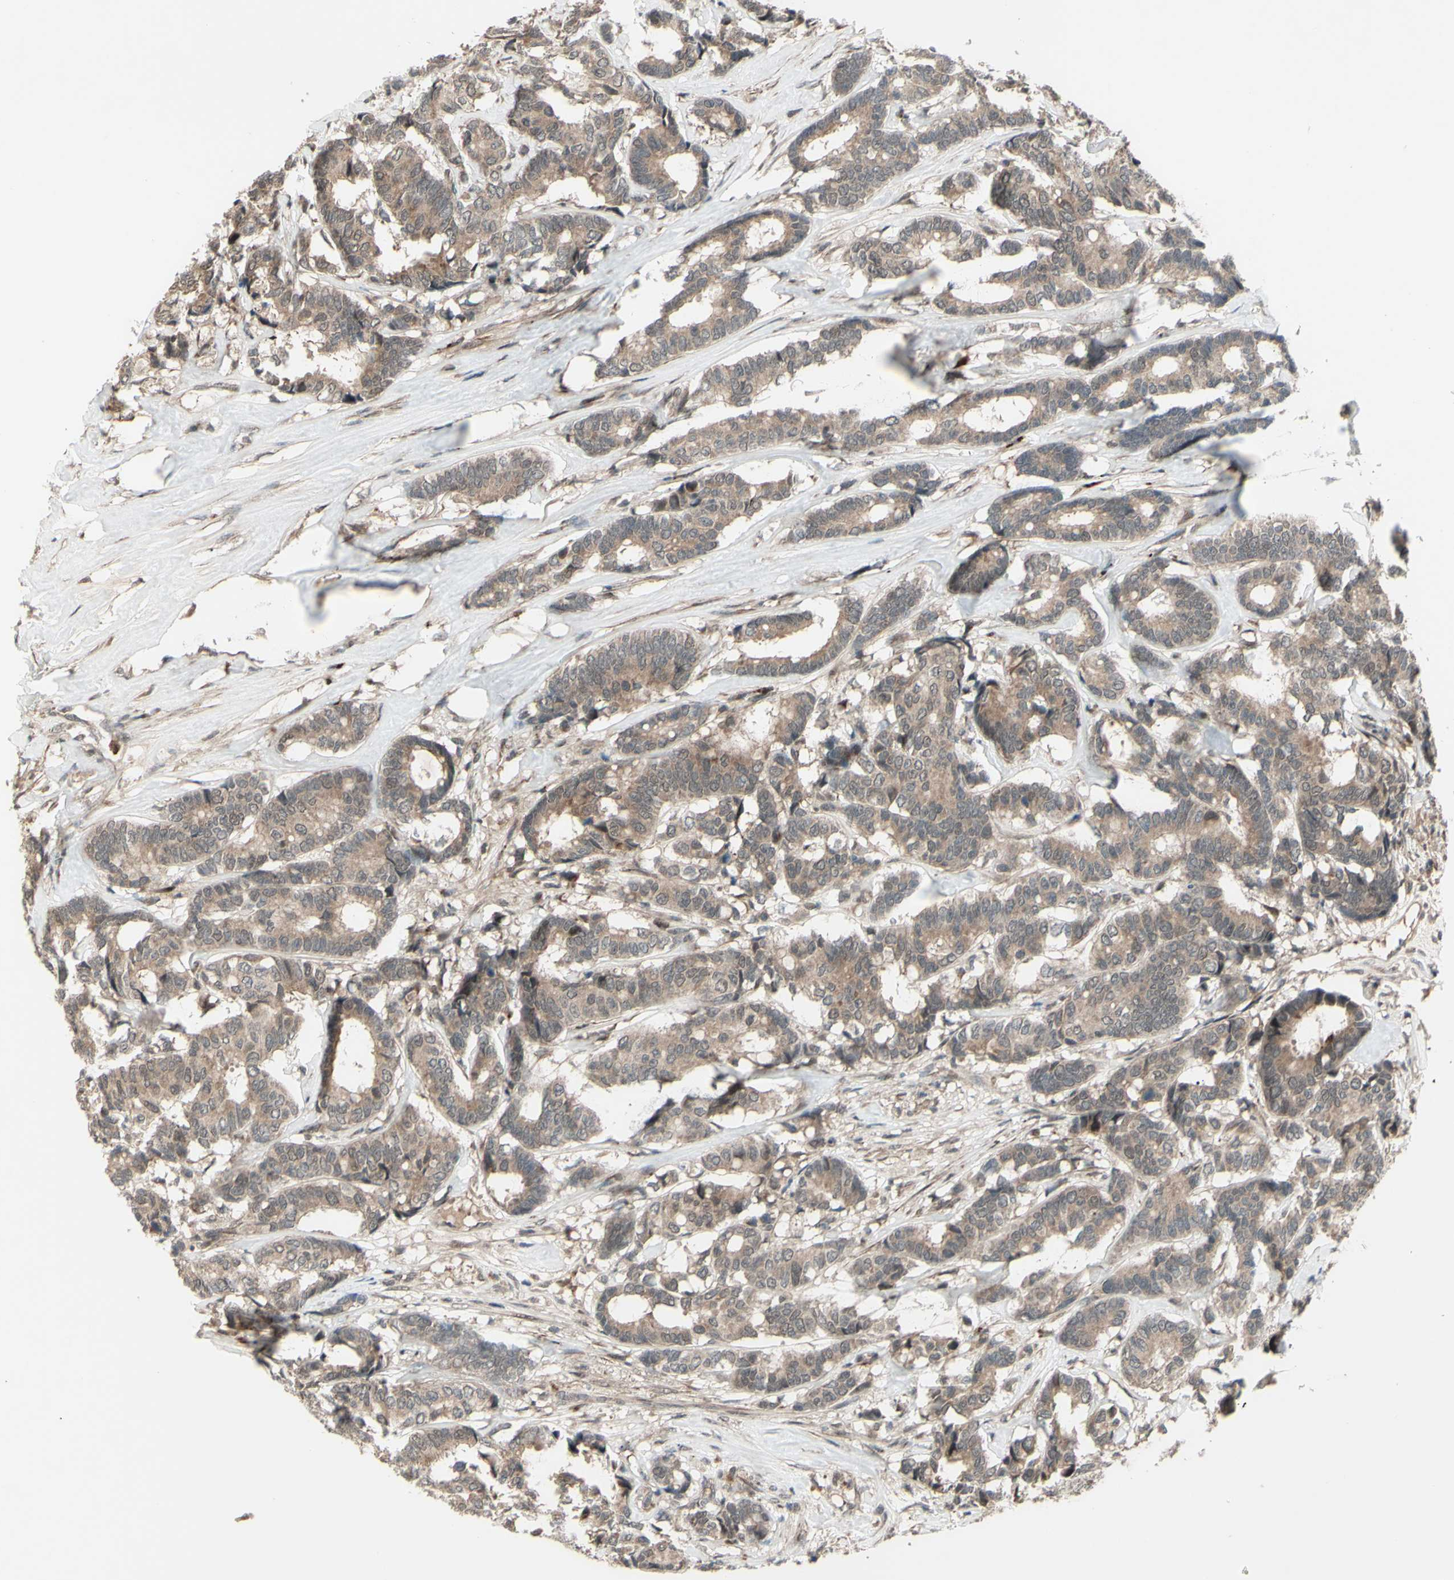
{"staining": {"intensity": "moderate", "quantity": ">75%", "location": "cytoplasmic/membranous"}, "tissue": "breast cancer", "cell_type": "Tumor cells", "image_type": "cancer", "snomed": [{"axis": "morphology", "description": "Duct carcinoma"}, {"axis": "topography", "description": "Breast"}], "caption": "Immunohistochemical staining of human breast invasive ductal carcinoma demonstrates medium levels of moderate cytoplasmic/membranous protein positivity in about >75% of tumor cells.", "gene": "MLF2", "patient": {"sex": "female", "age": 87}}